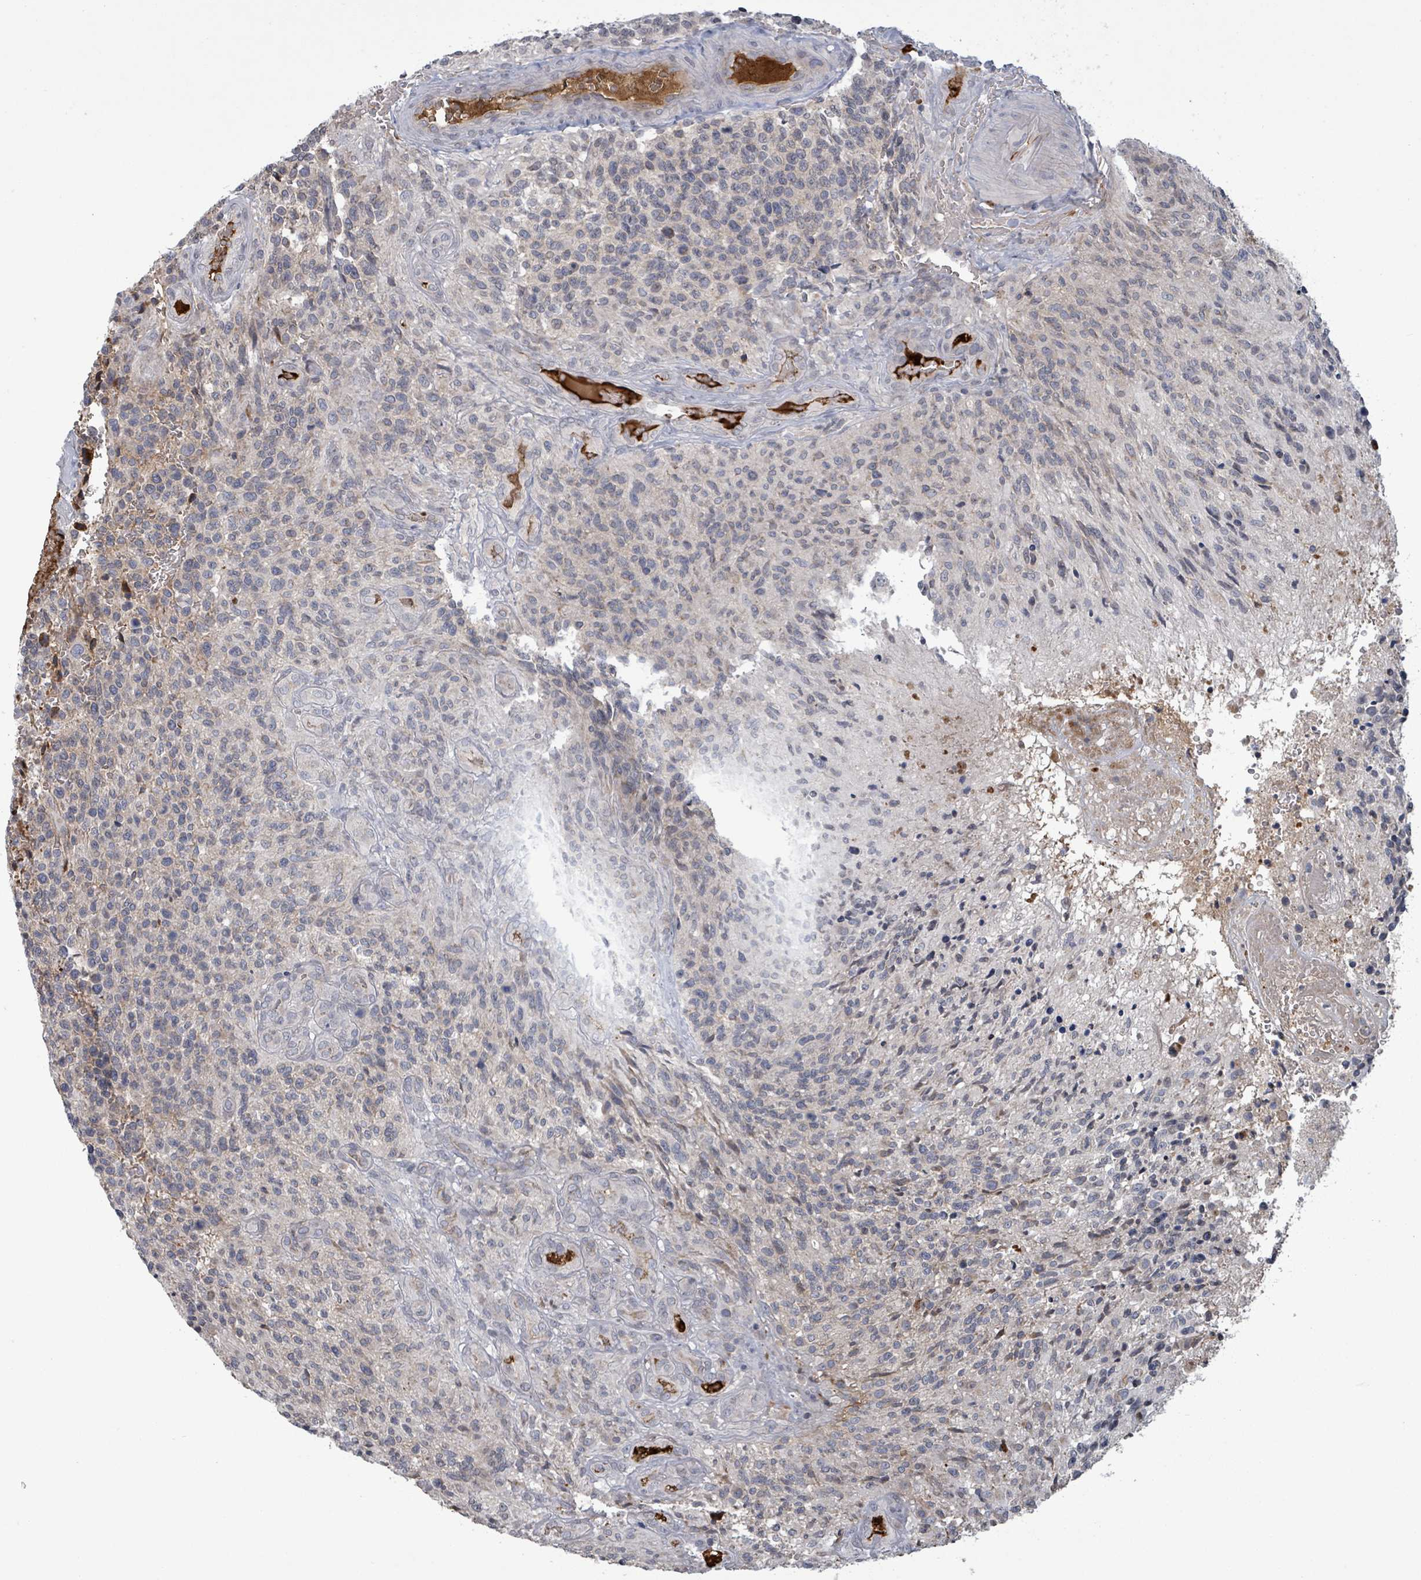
{"staining": {"intensity": "negative", "quantity": "none", "location": "none"}, "tissue": "glioma", "cell_type": "Tumor cells", "image_type": "cancer", "snomed": [{"axis": "morphology", "description": "Glioma, malignant, High grade"}, {"axis": "topography", "description": "Brain"}], "caption": "Immunohistochemistry (IHC) micrograph of glioma stained for a protein (brown), which shows no positivity in tumor cells.", "gene": "GRM8", "patient": {"sex": "male", "age": 36}}